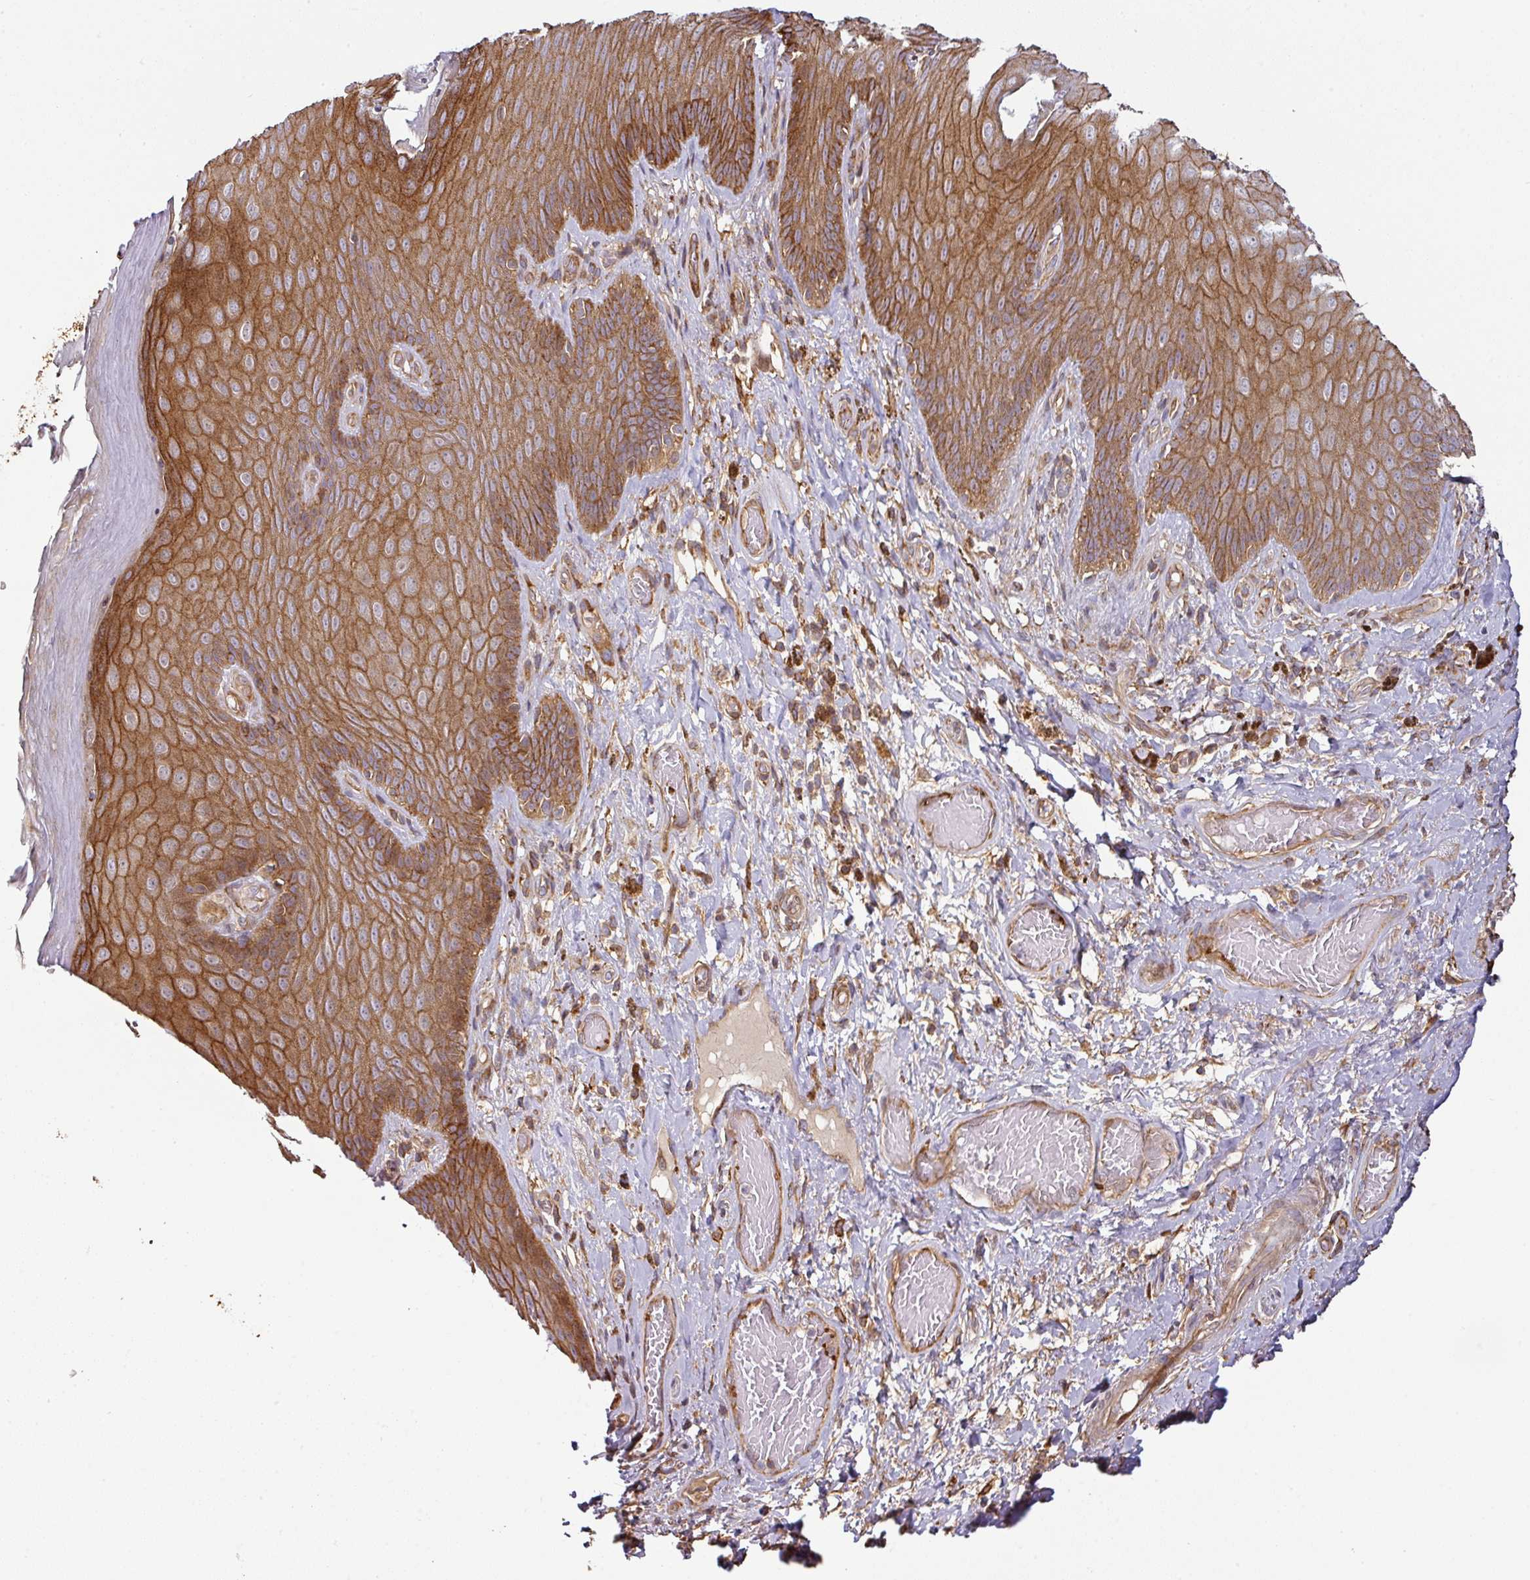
{"staining": {"intensity": "strong", "quantity": ">75%", "location": "cytoplasmic/membranous"}, "tissue": "skin", "cell_type": "Epidermal cells", "image_type": "normal", "snomed": [{"axis": "morphology", "description": "Normal tissue, NOS"}, {"axis": "topography", "description": "Anal"}, {"axis": "topography", "description": "Peripheral nerve tissue"}], "caption": "This histopathology image demonstrates IHC staining of unremarkable human skin, with high strong cytoplasmic/membranous expression in about >75% of epidermal cells.", "gene": "CASP2", "patient": {"sex": "male", "age": 53}}